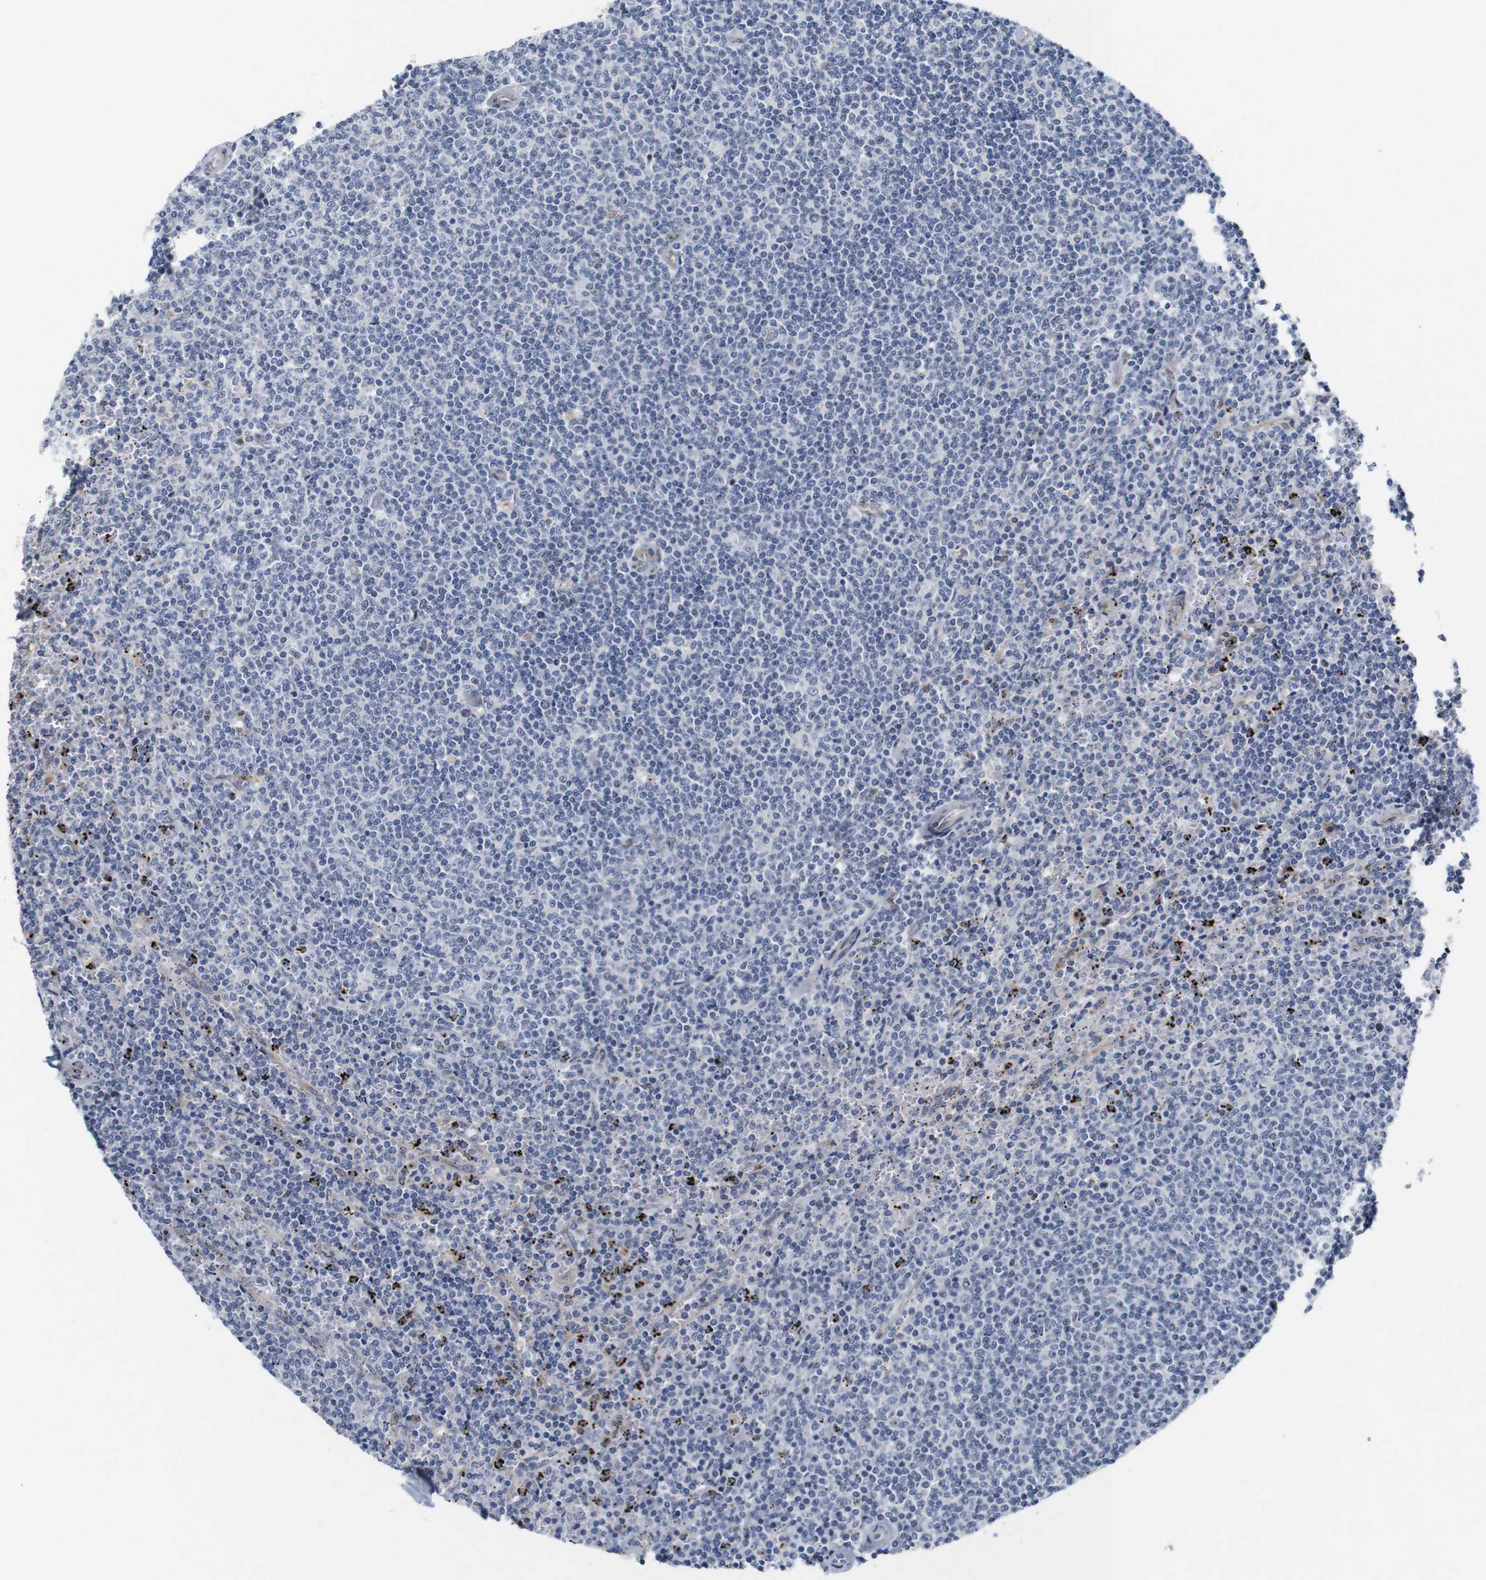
{"staining": {"intensity": "negative", "quantity": "none", "location": "none"}, "tissue": "lymphoma", "cell_type": "Tumor cells", "image_type": "cancer", "snomed": [{"axis": "morphology", "description": "Malignant lymphoma, non-Hodgkin's type, Low grade"}, {"axis": "topography", "description": "Spleen"}], "caption": "Immunohistochemical staining of low-grade malignant lymphoma, non-Hodgkin's type displays no significant positivity in tumor cells.", "gene": "CYB561", "patient": {"sex": "female", "age": 50}}